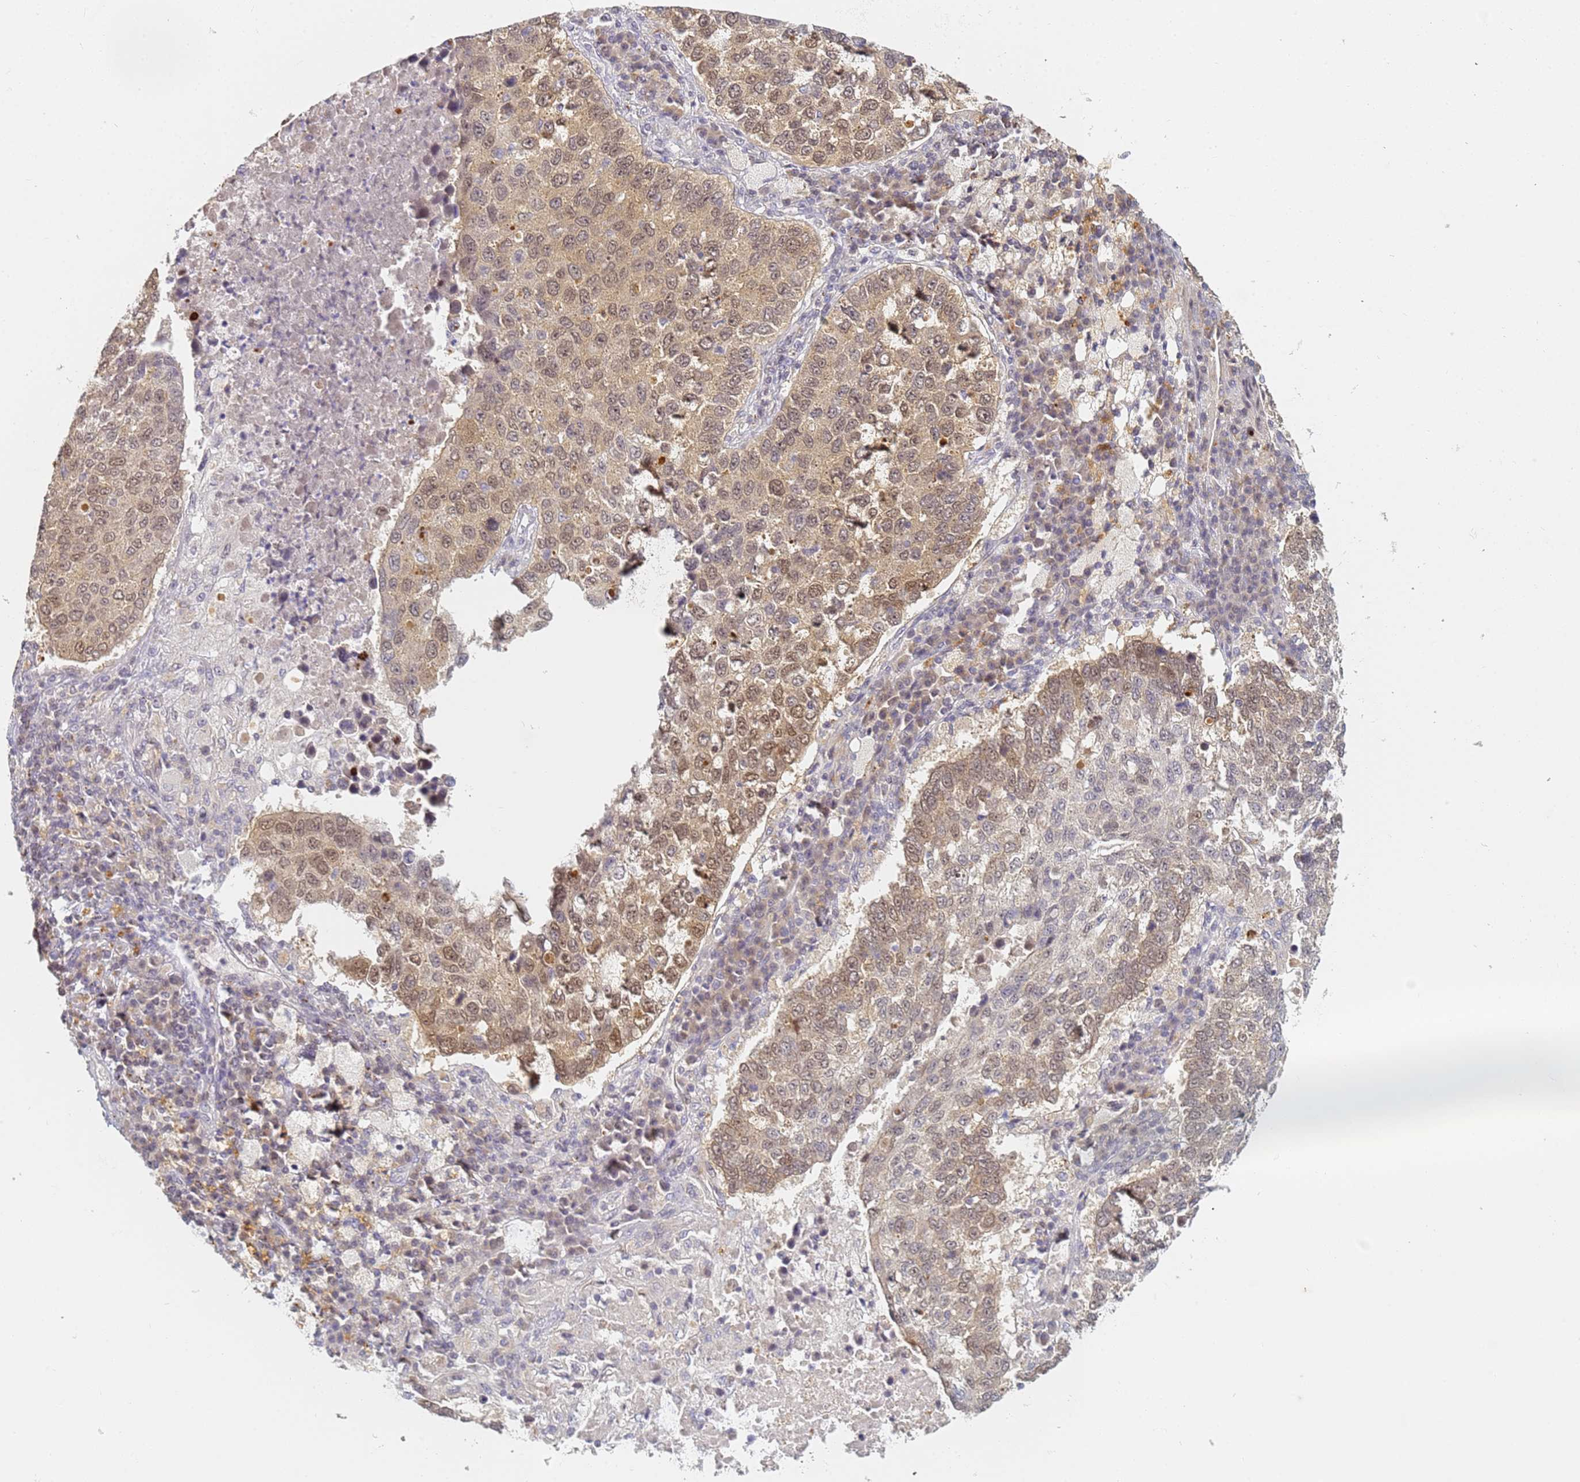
{"staining": {"intensity": "moderate", "quantity": ">75%", "location": "nuclear"}, "tissue": "lung cancer", "cell_type": "Tumor cells", "image_type": "cancer", "snomed": [{"axis": "morphology", "description": "Squamous cell carcinoma, NOS"}, {"axis": "topography", "description": "Lung"}], "caption": "Immunohistochemistry histopathology image of neoplastic tissue: human lung cancer (squamous cell carcinoma) stained using immunohistochemistry (IHC) displays medium levels of moderate protein expression localized specifically in the nuclear of tumor cells, appearing as a nuclear brown color.", "gene": "HMCES", "patient": {"sex": "male", "age": 73}}